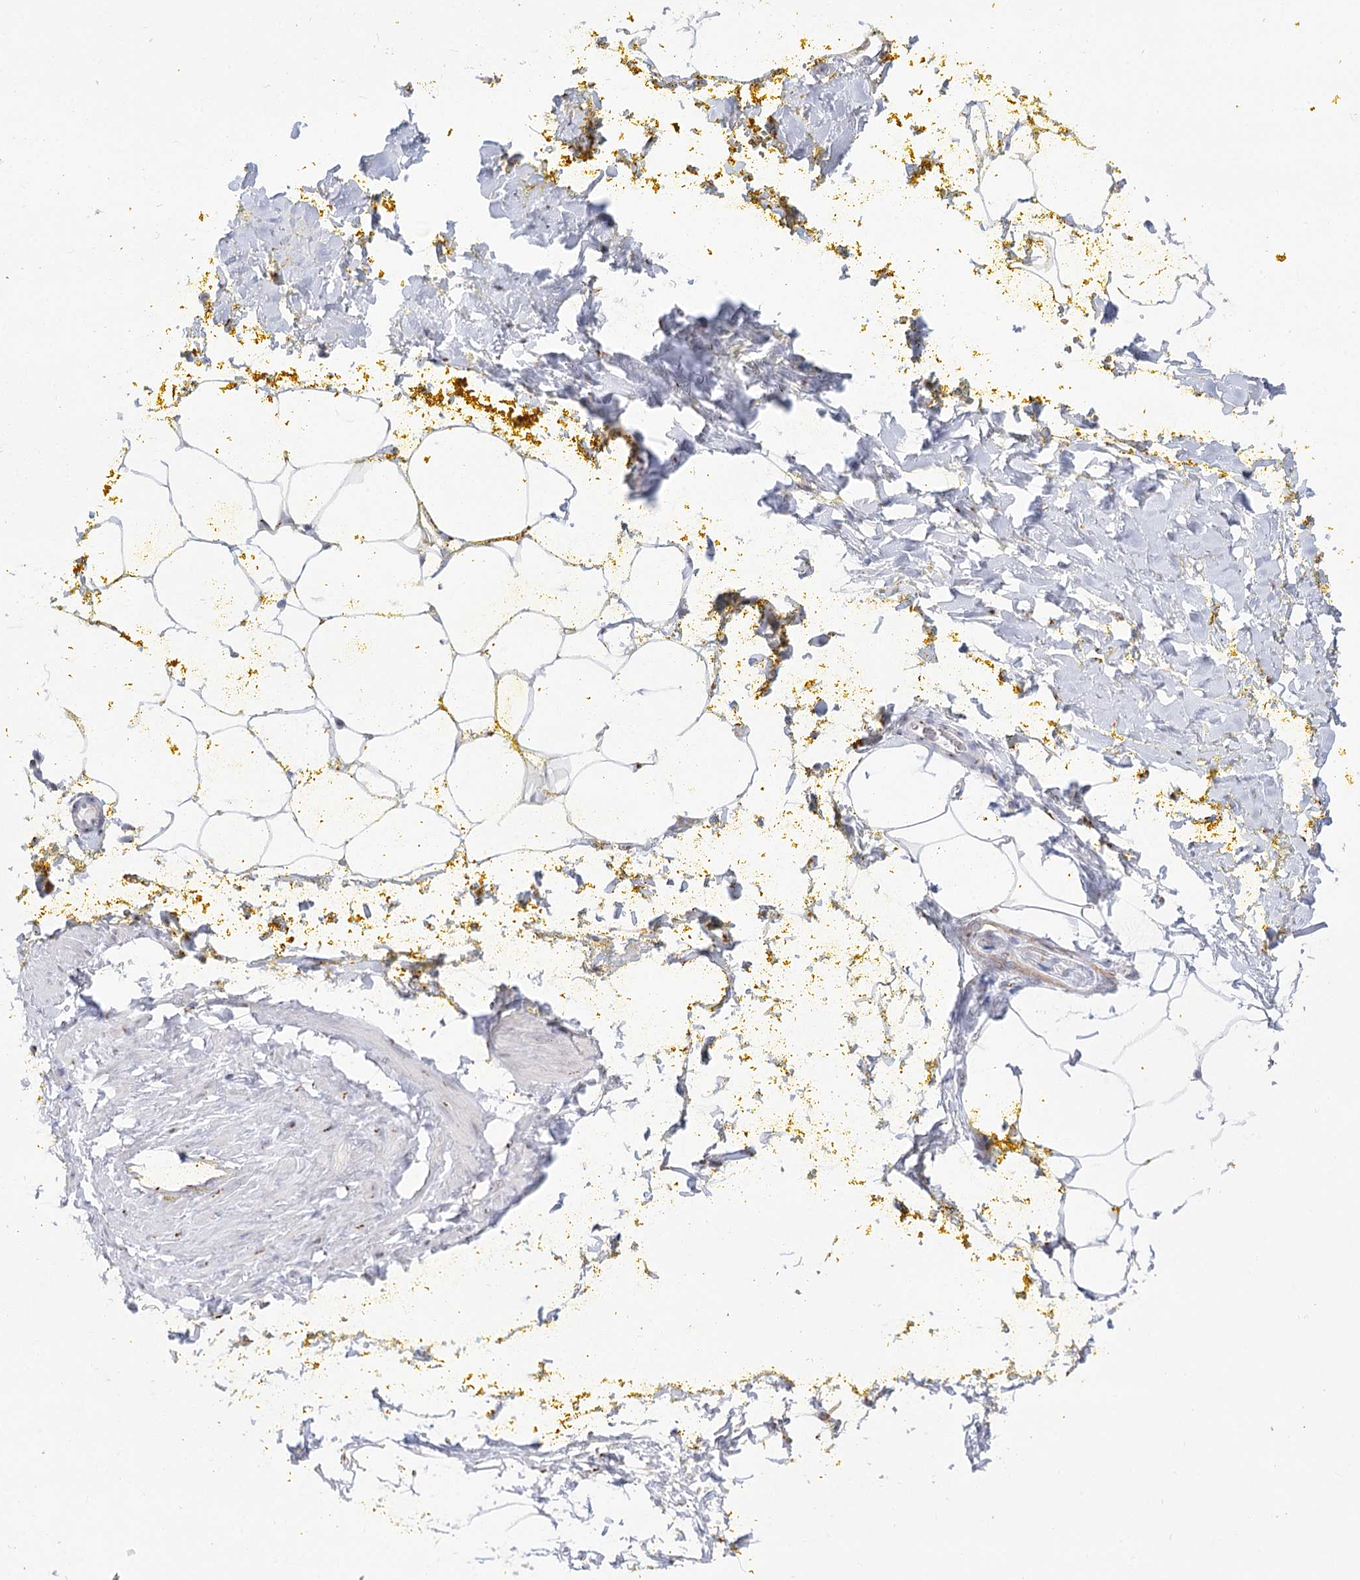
{"staining": {"intensity": "moderate", "quantity": "25%-75%", "location": "cytoplasmic/membranous"}, "tissue": "adipose tissue", "cell_type": "Adipocytes", "image_type": "normal", "snomed": [{"axis": "morphology", "description": "Normal tissue, NOS"}, {"axis": "morphology", "description": "Adenocarcinoma, Low grade"}, {"axis": "topography", "description": "Prostate"}, {"axis": "topography", "description": "Peripheral nerve tissue"}], "caption": "IHC of normal human adipose tissue demonstrates medium levels of moderate cytoplasmic/membranous staining in about 25%-75% of adipocytes.", "gene": "TMEM165", "patient": {"sex": "male", "age": 63}}